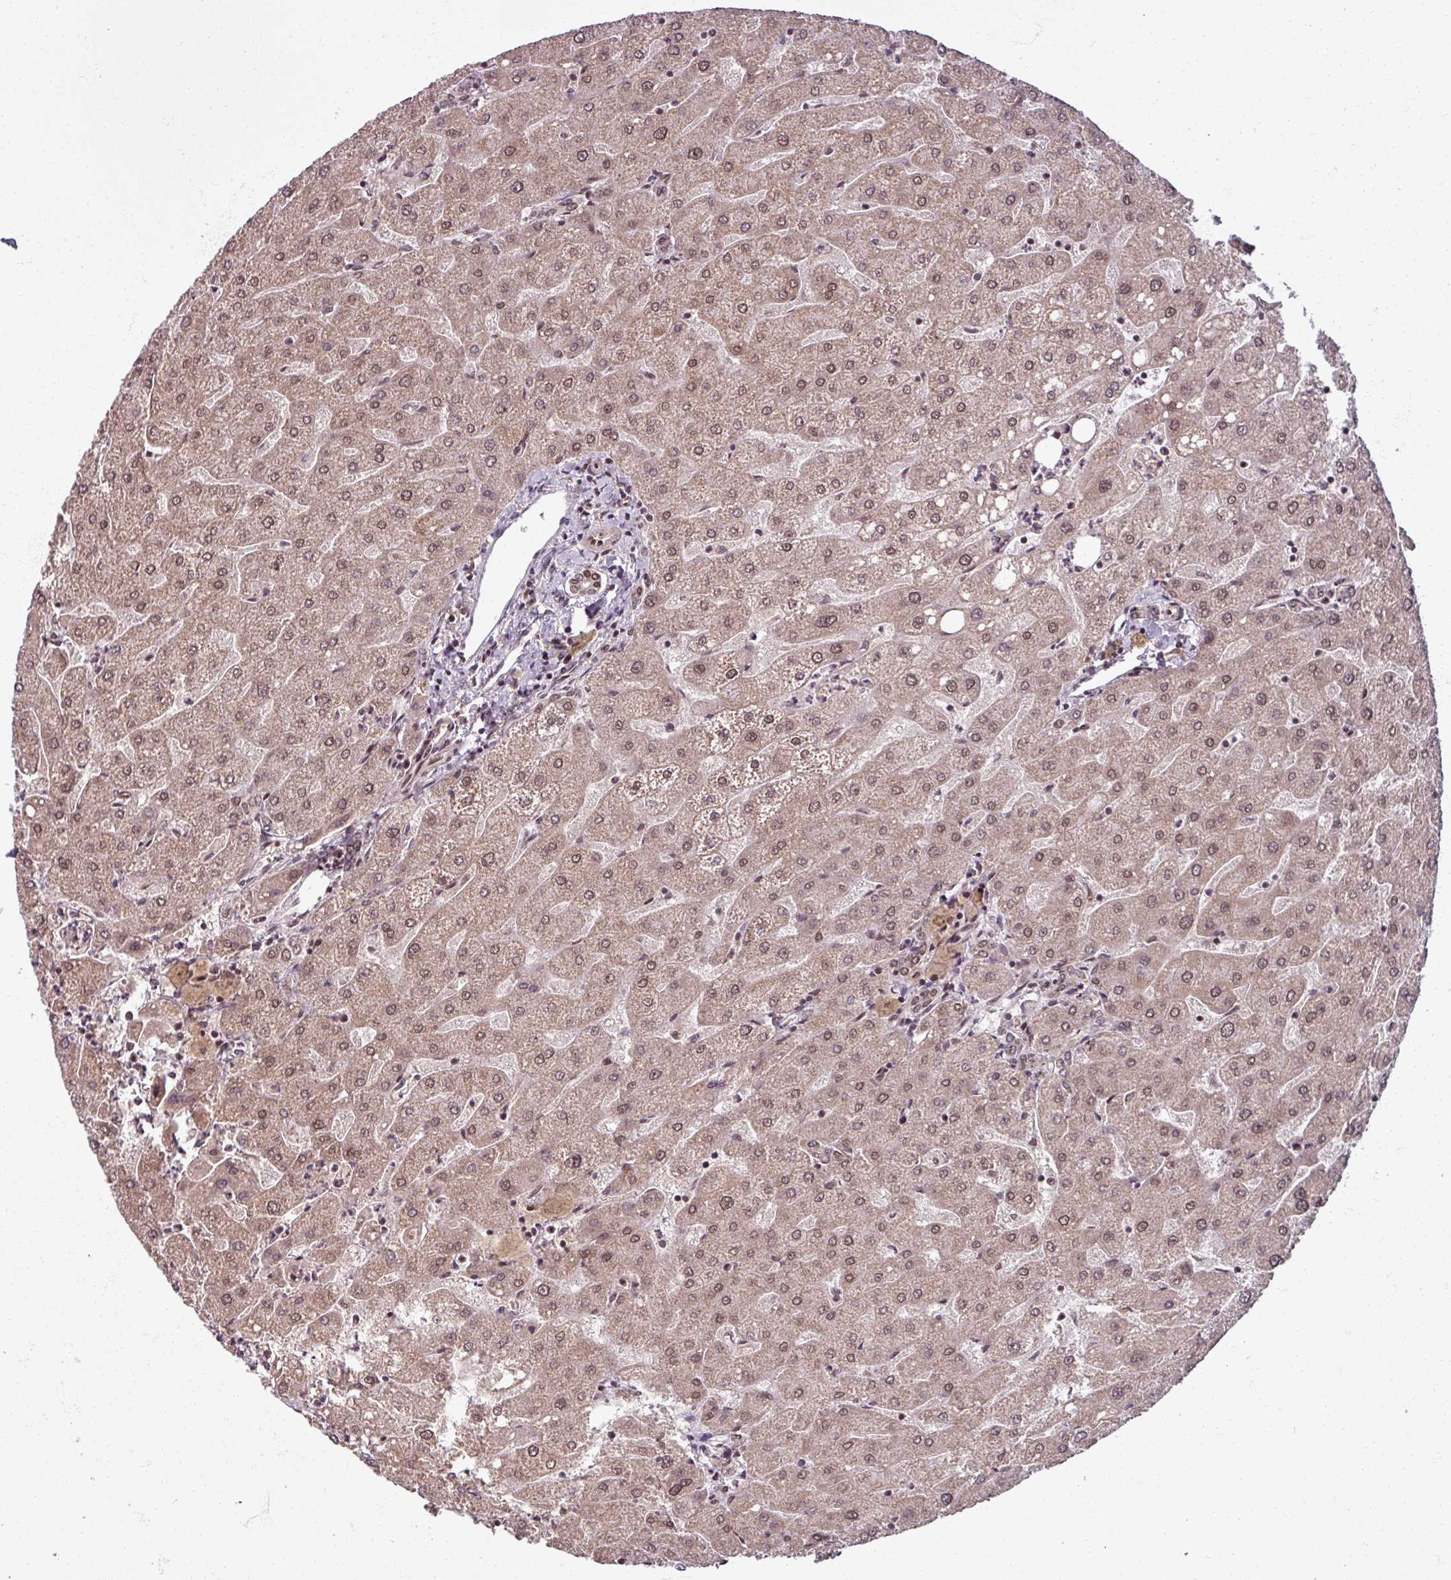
{"staining": {"intensity": "moderate", "quantity": "25%-75%", "location": "nuclear"}, "tissue": "liver", "cell_type": "Cholangiocytes", "image_type": "normal", "snomed": [{"axis": "morphology", "description": "Normal tissue, NOS"}, {"axis": "topography", "description": "Liver"}], "caption": "Protein expression analysis of normal human liver reveals moderate nuclear positivity in approximately 25%-75% of cholangiocytes. The protein is stained brown, and the nuclei are stained in blue (DAB (3,3'-diaminobenzidine) IHC with brightfield microscopy, high magnification).", "gene": "SWI5", "patient": {"sex": "male", "age": 67}}